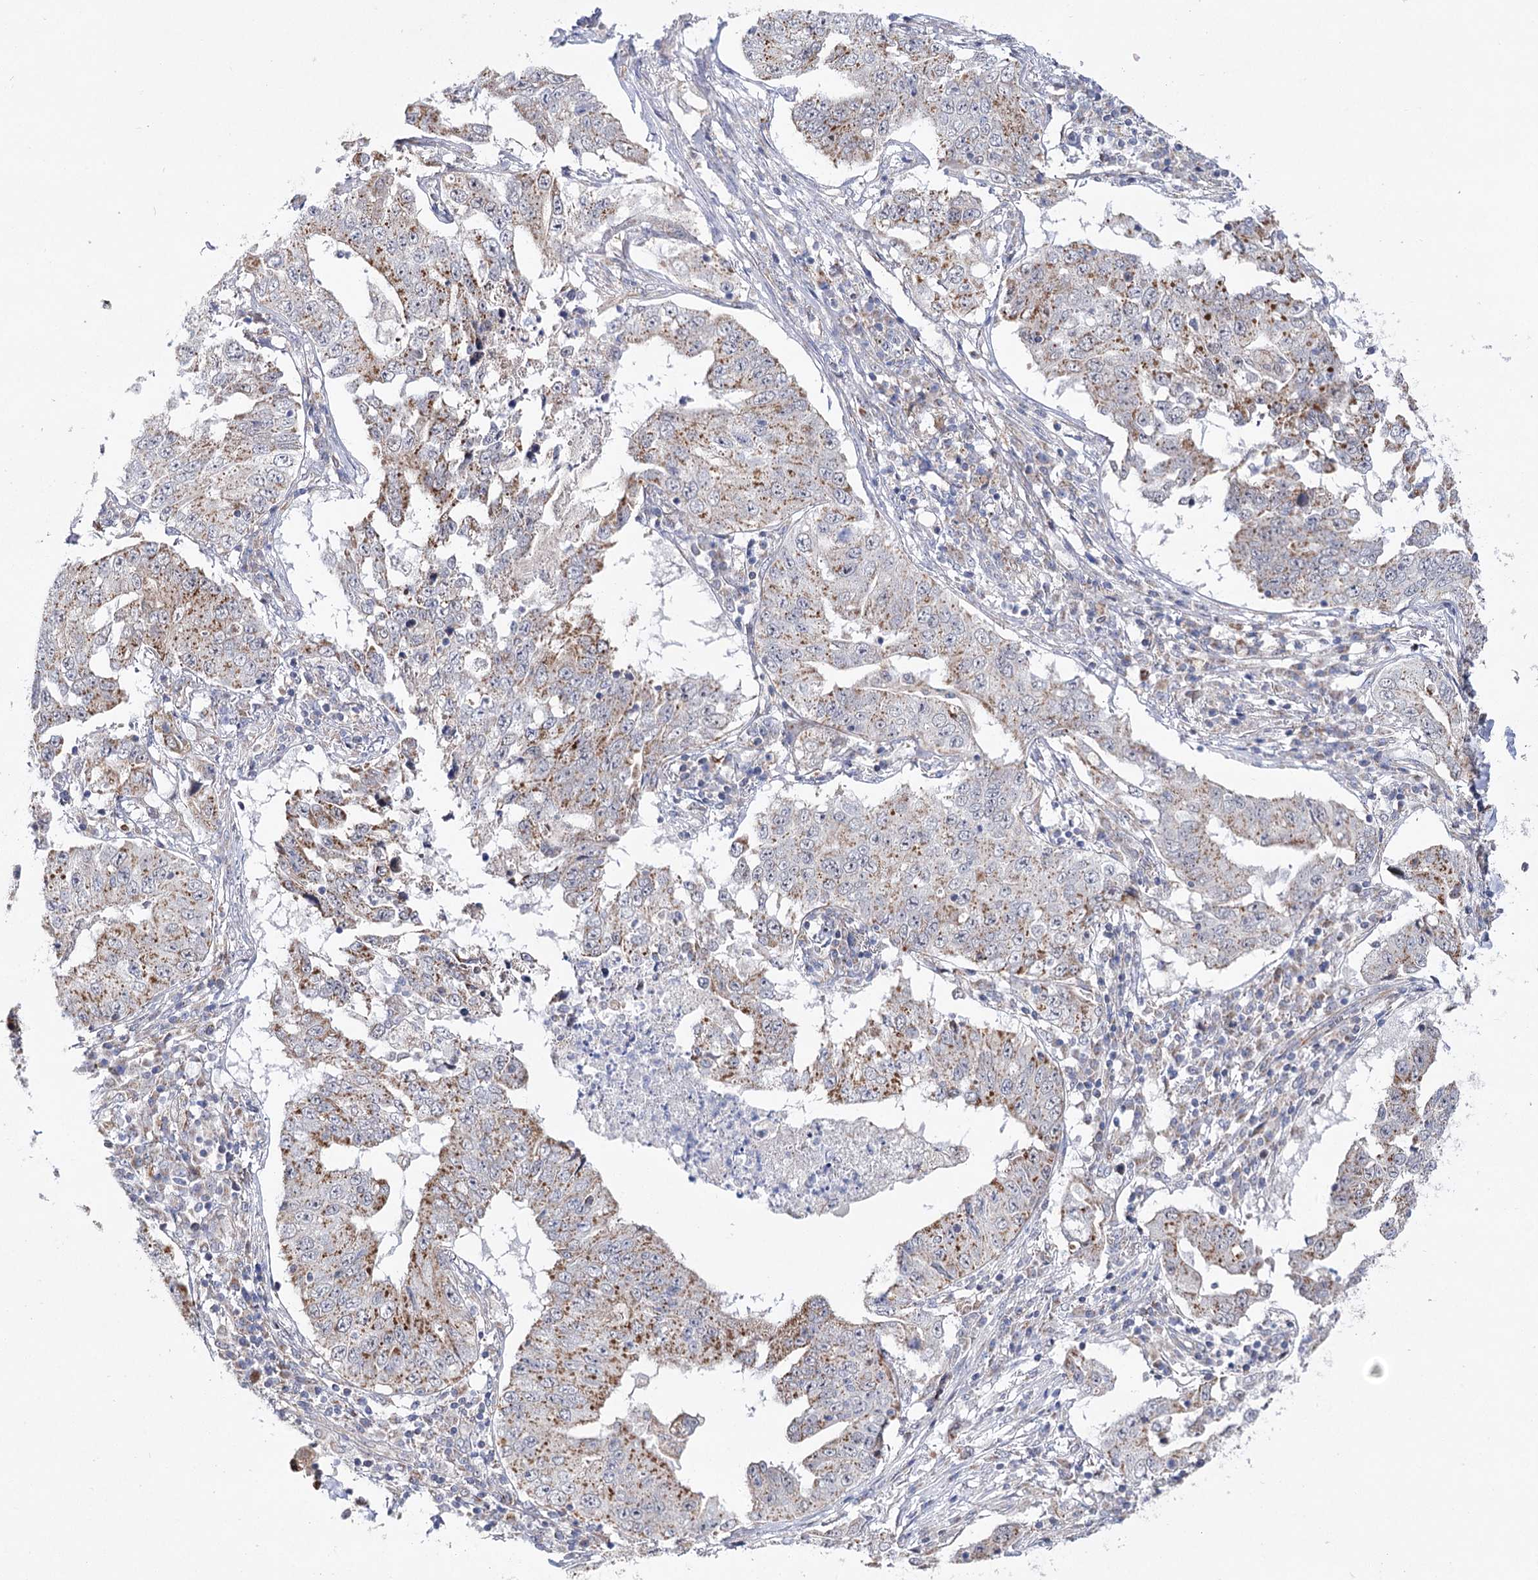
{"staining": {"intensity": "weak", "quantity": "25%-75%", "location": "cytoplasmic/membranous"}, "tissue": "lung cancer", "cell_type": "Tumor cells", "image_type": "cancer", "snomed": [{"axis": "morphology", "description": "Adenocarcinoma, NOS"}, {"axis": "topography", "description": "Lung"}], "caption": "Protein expression analysis of human lung adenocarcinoma reveals weak cytoplasmic/membranous staining in about 25%-75% of tumor cells.", "gene": "ECHDC3", "patient": {"sex": "female", "age": 51}}